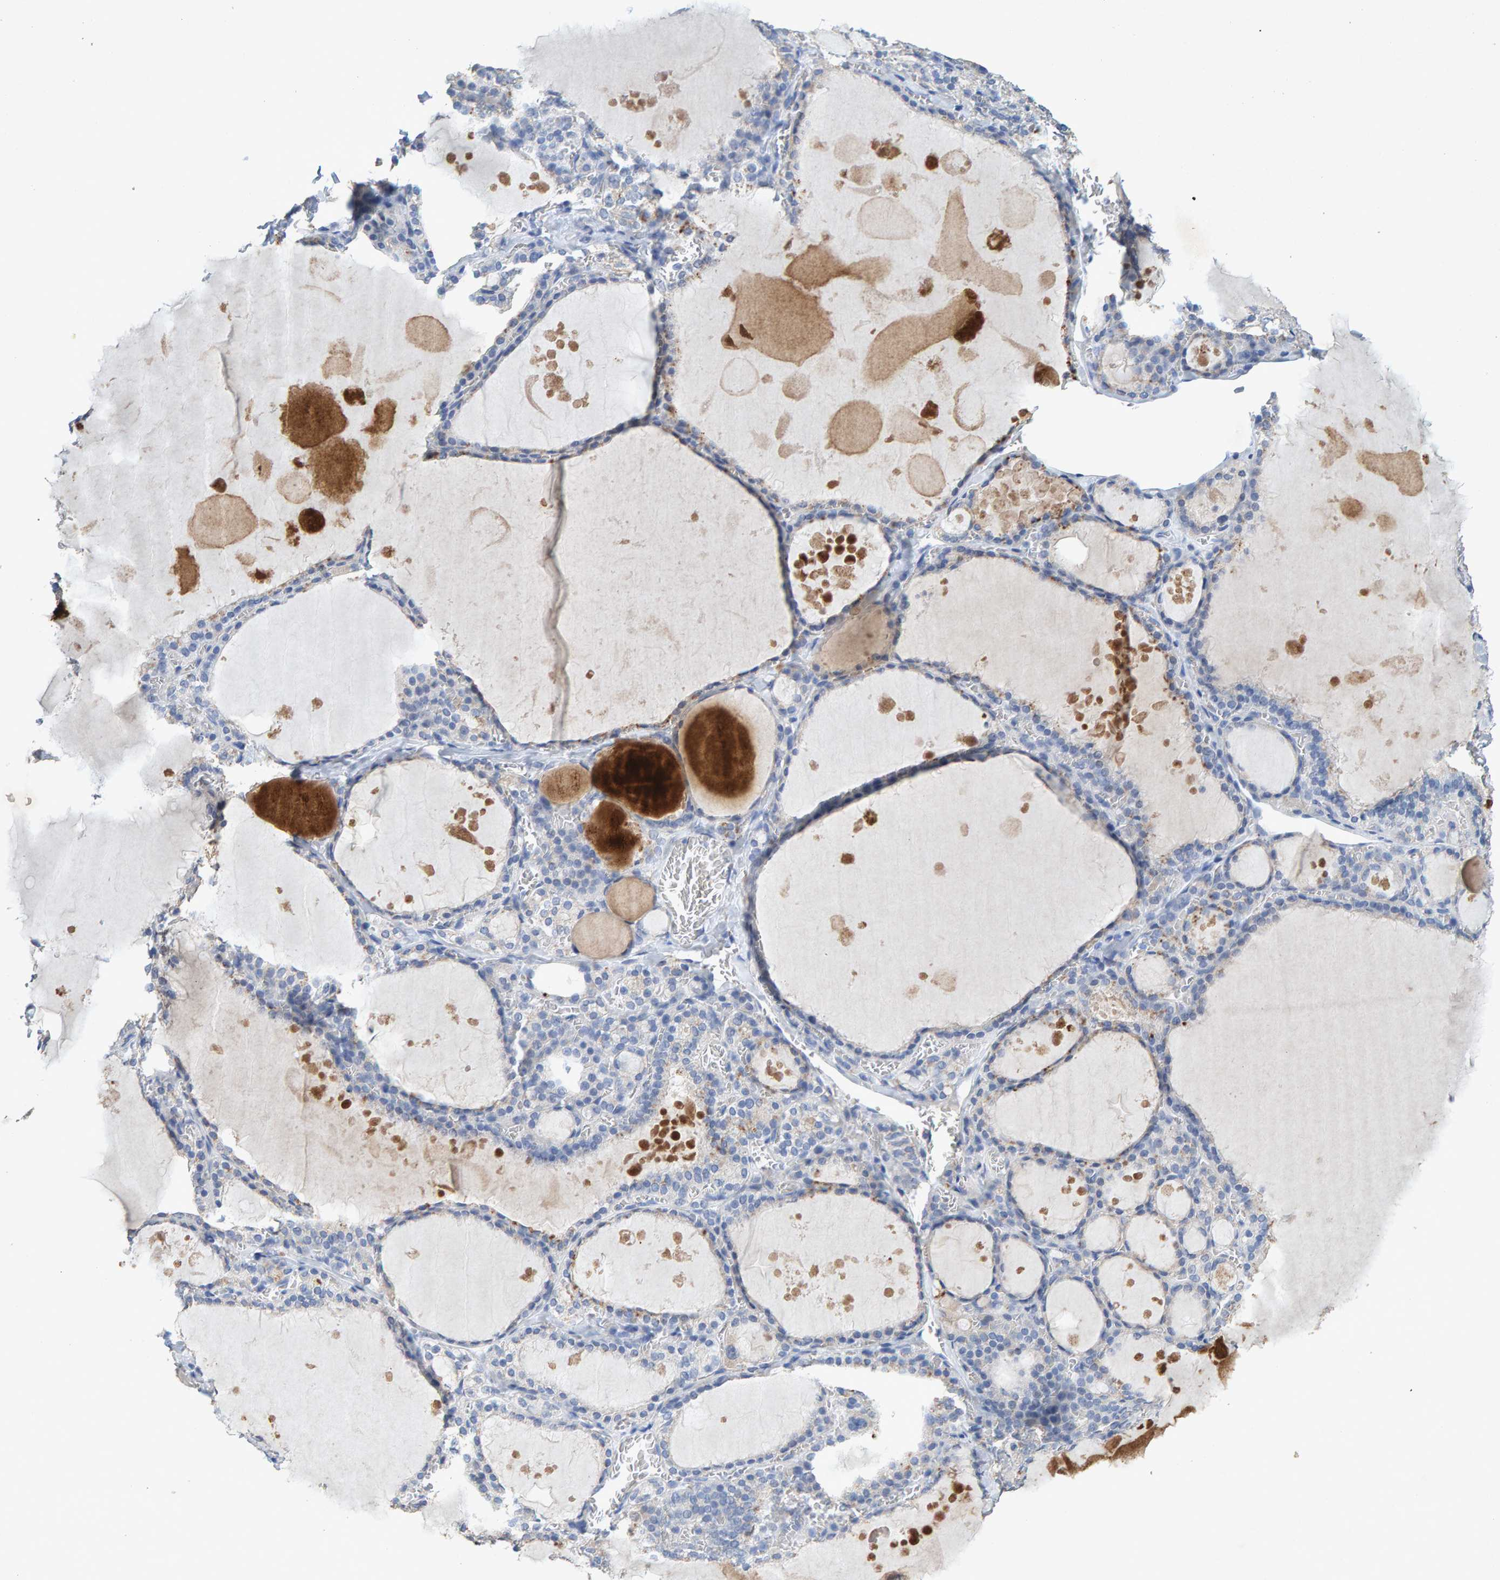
{"staining": {"intensity": "negative", "quantity": "none", "location": "none"}, "tissue": "thyroid gland", "cell_type": "Glandular cells", "image_type": "normal", "snomed": [{"axis": "morphology", "description": "Normal tissue, NOS"}, {"axis": "topography", "description": "Thyroid gland"}], "caption": "This photomicrograph is of unremarkable thyroid gland stained with immunohistochemistry (IHC) to label a protein in brown with the nuclei are counter-stained blue. There is no expression in glandular cells.", "gene": "CTH", "patient": {"sex": "male", "age": 56}}